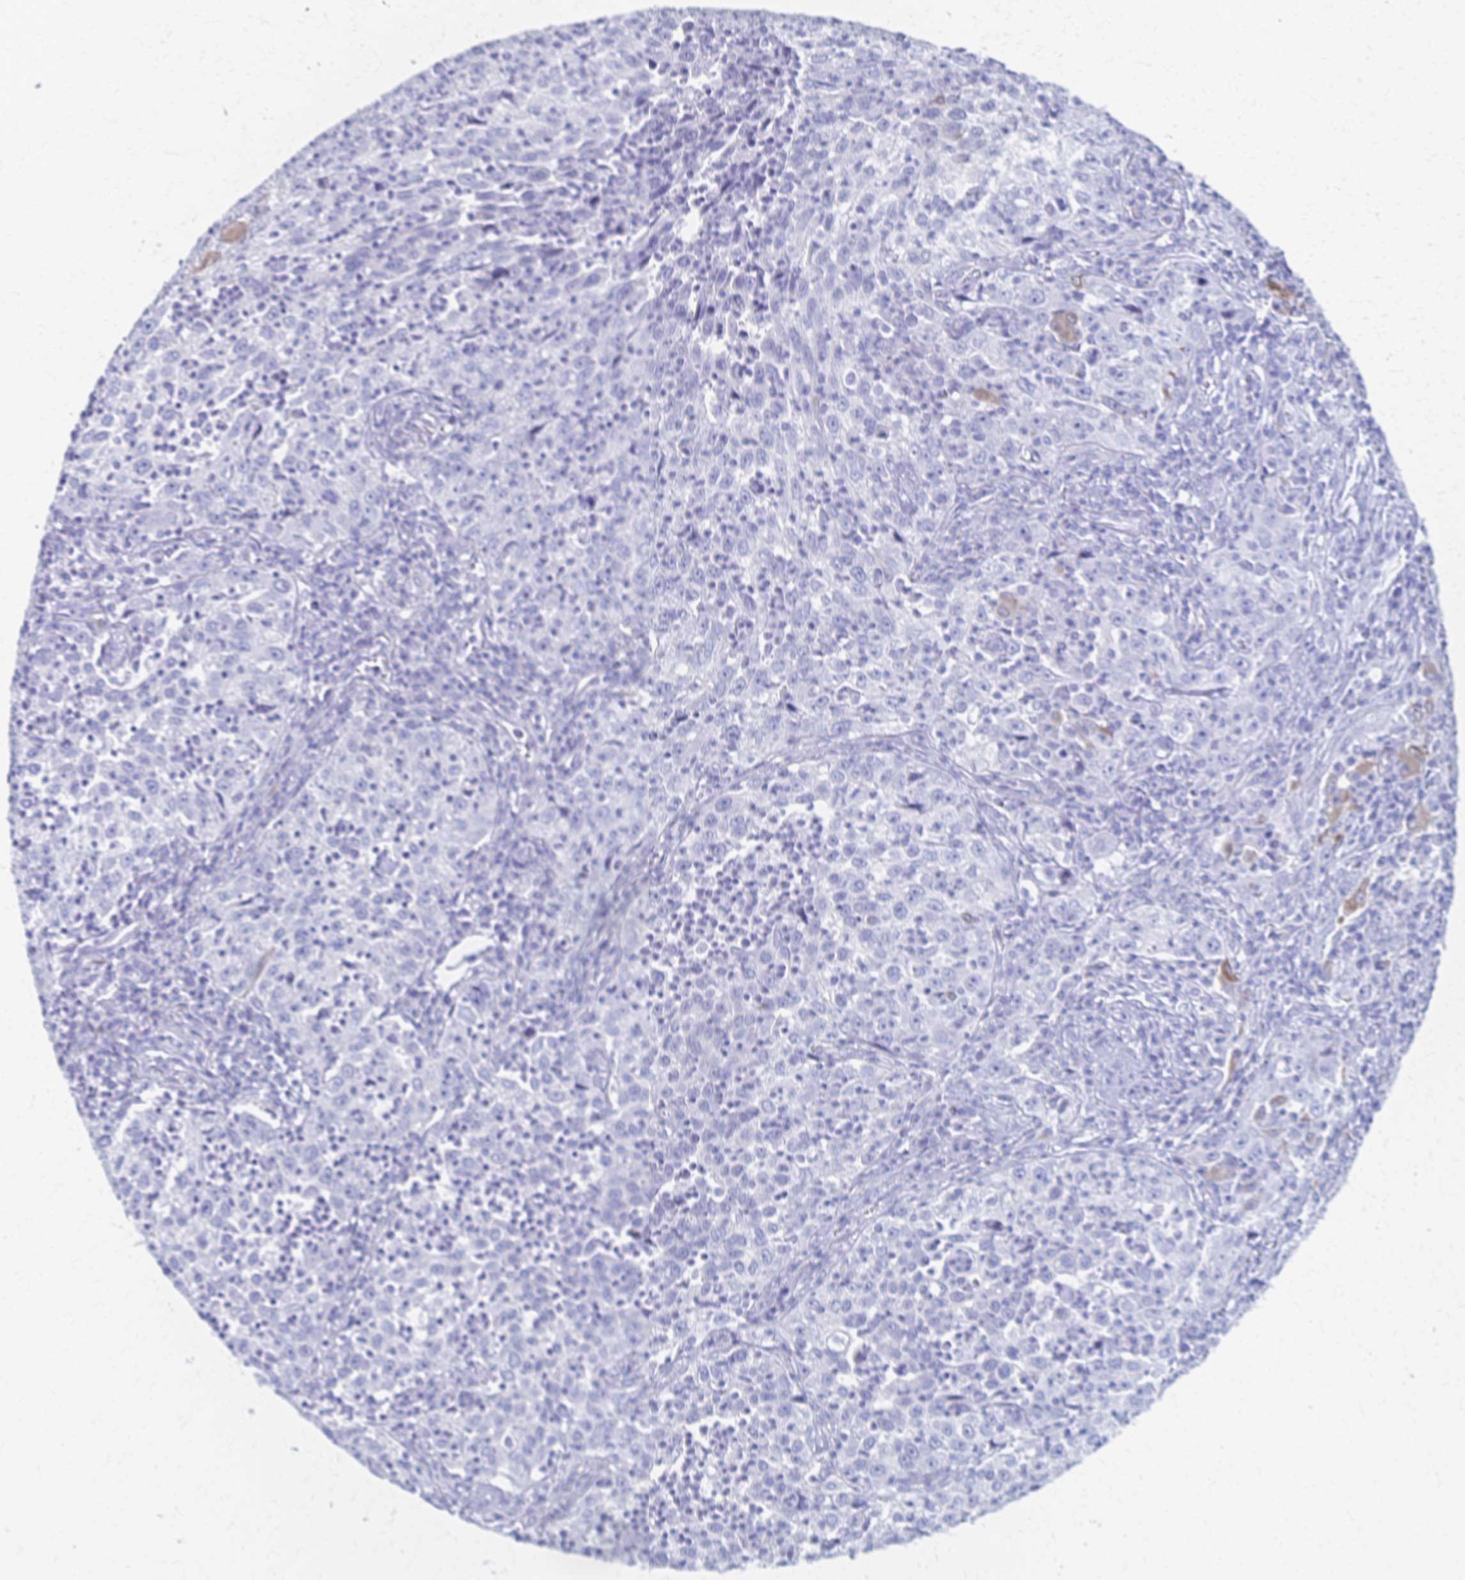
{"staining": {"intensity": "moderate", "quantity": "<25%", "location": "cytoplasmic/membranous"}, "tissue": "lung cancer", "cell_type": "Tumor cells", "image_type": "cancer", "snomed": [{"axis": "morphology", "description": "Squamous cell carcinoma, NOS"}, {"axis": "topography", "description": "Lung"}], "caption": "High-magnification brightfield microscopy of lung cancer stained with DAB (brown) and counterstained with hematoxylin (blue). tumor cells exhibit moderate cytoplasmic/membranous staining is seen in approximately<25% of cells.", "gene": "CYB5A", "patient": {"sex": "male", "age": 71}}